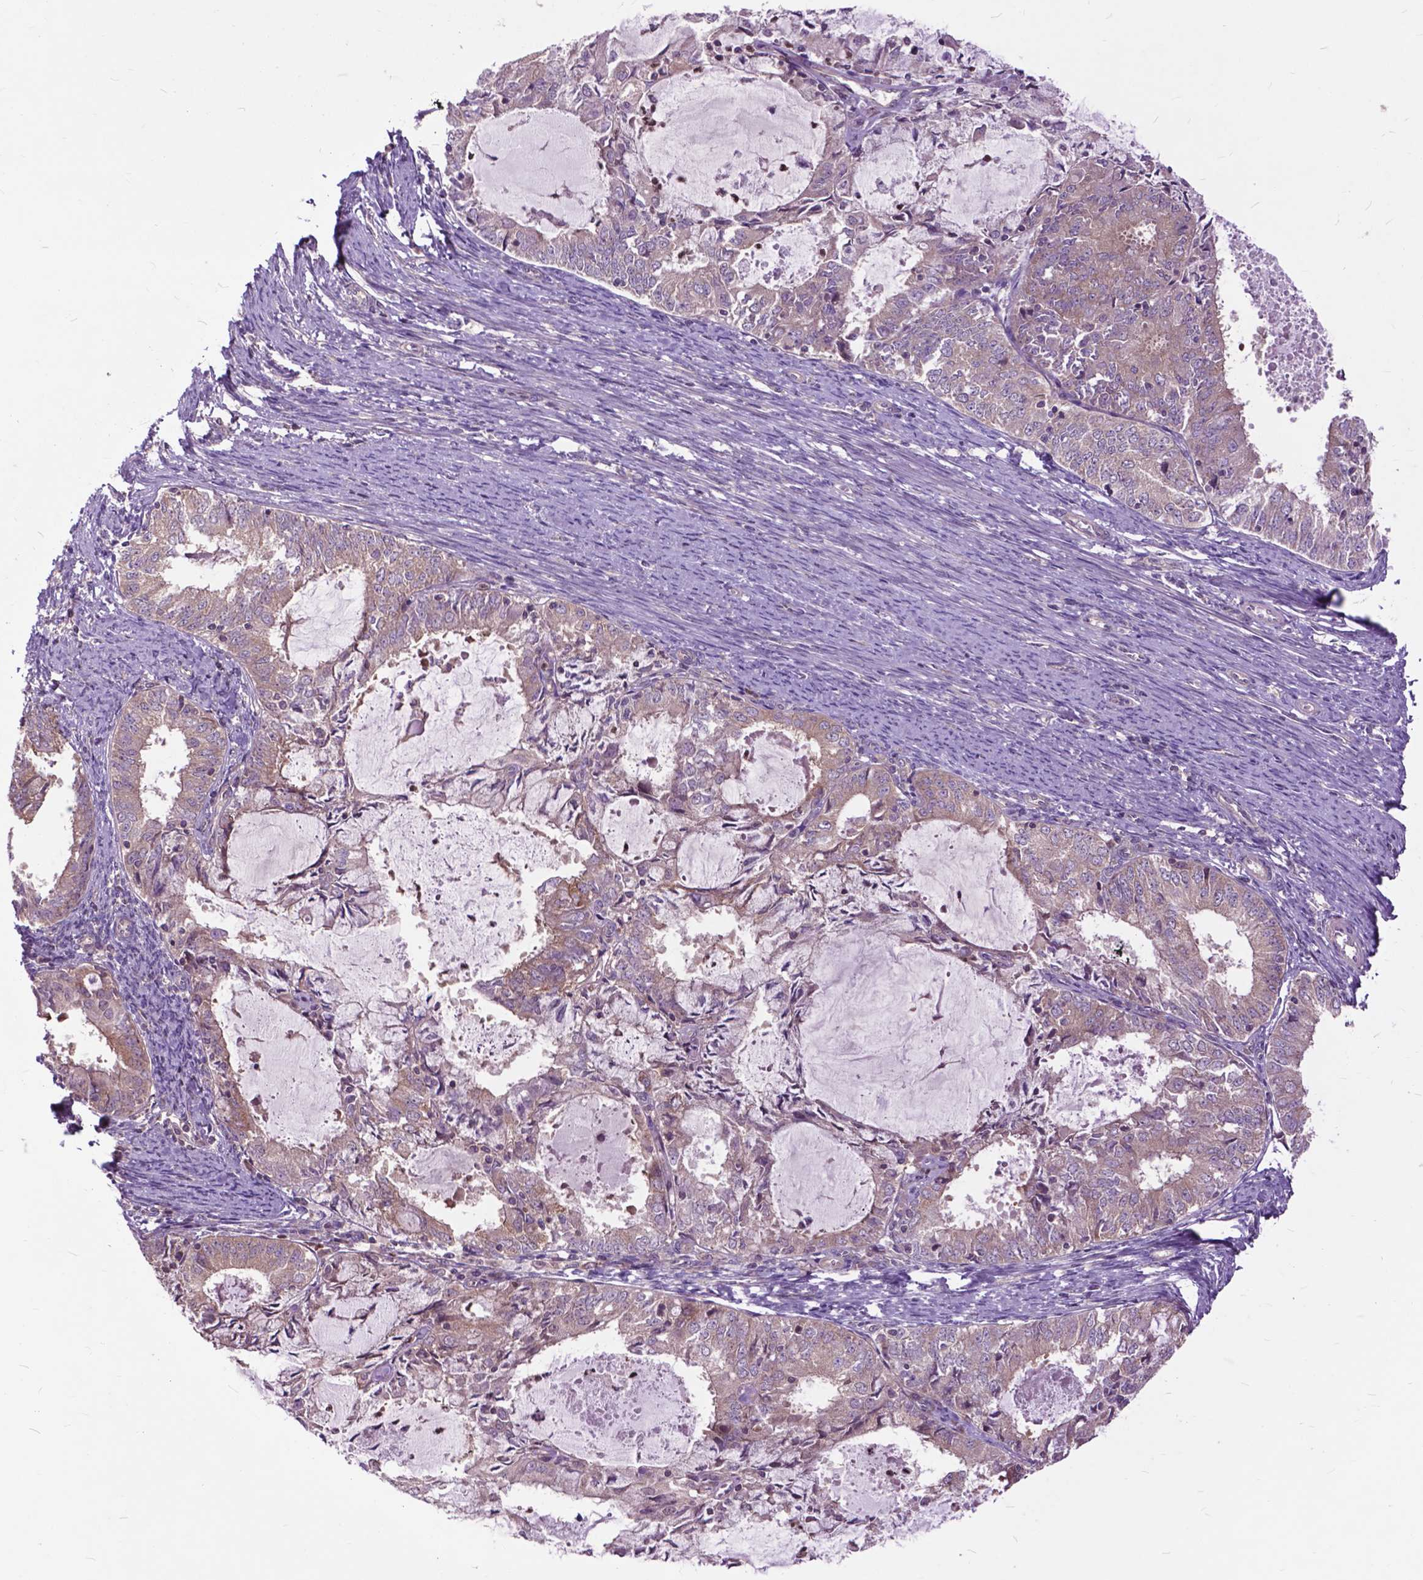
{"staining": {"intensity": "weak", "quantity": ">75%", "location": "cytoplasmic/membranous"}, "tissue": "endometrial cancer", "cell_type": "Tumor cells", "image_type": "cancer", "snomed": [{"axis": "morphology", "description": "Adenocarcinoma, NOS"}, {"axis": "topography", "description": "Endometrium"}], "caption": "Endometrial adenocarcinoma stained with IHC demonstrates weak cytoplasmic/membranous staining in approximately >75% of tumor cells.", "gene": "ARAF", "patient": {"sex": "female", "age": 57}}